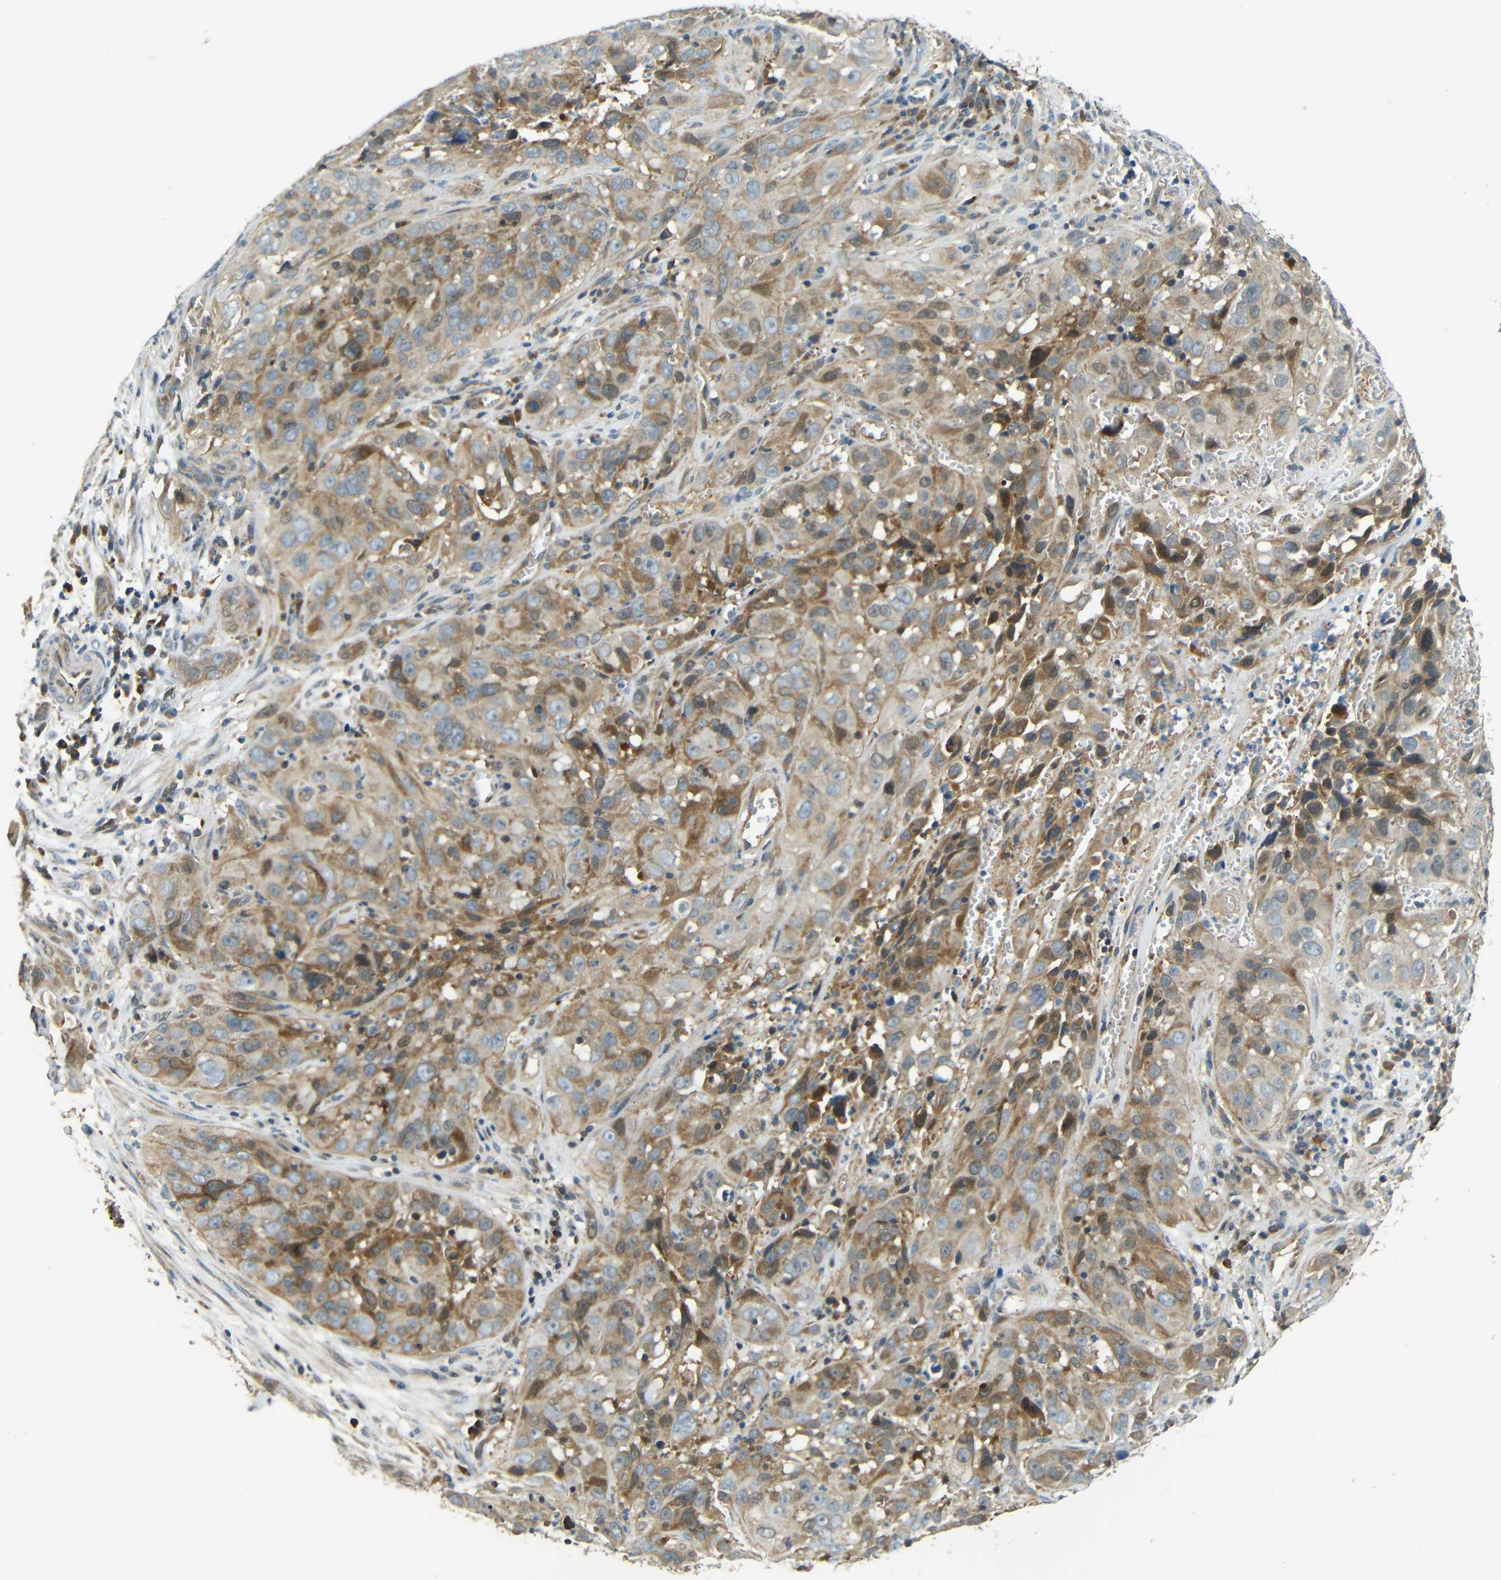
{"staining": {"intensity": "moderate", "quantity": ">75%", "location": "cytoplasmic/membranous"}, "tissue": "cervical cancer", "cell_type": "Tumor cells", "image_type": "cancer", "snomed": [{"axis": "morphology", "description": "Squamous cell carcinoma, NOS"}, {"axis": "topography", "description": "Cervix"}], "caption": "IHC (DAB) staining of human cervical cancer (squamous cell carcinoma) exhibits moderate cytoplasmic/membranous protein staining in approximately >75% of tumor cells.", "gene": "FNDC3A", "patient": {"sex": "female", "age": 32}}